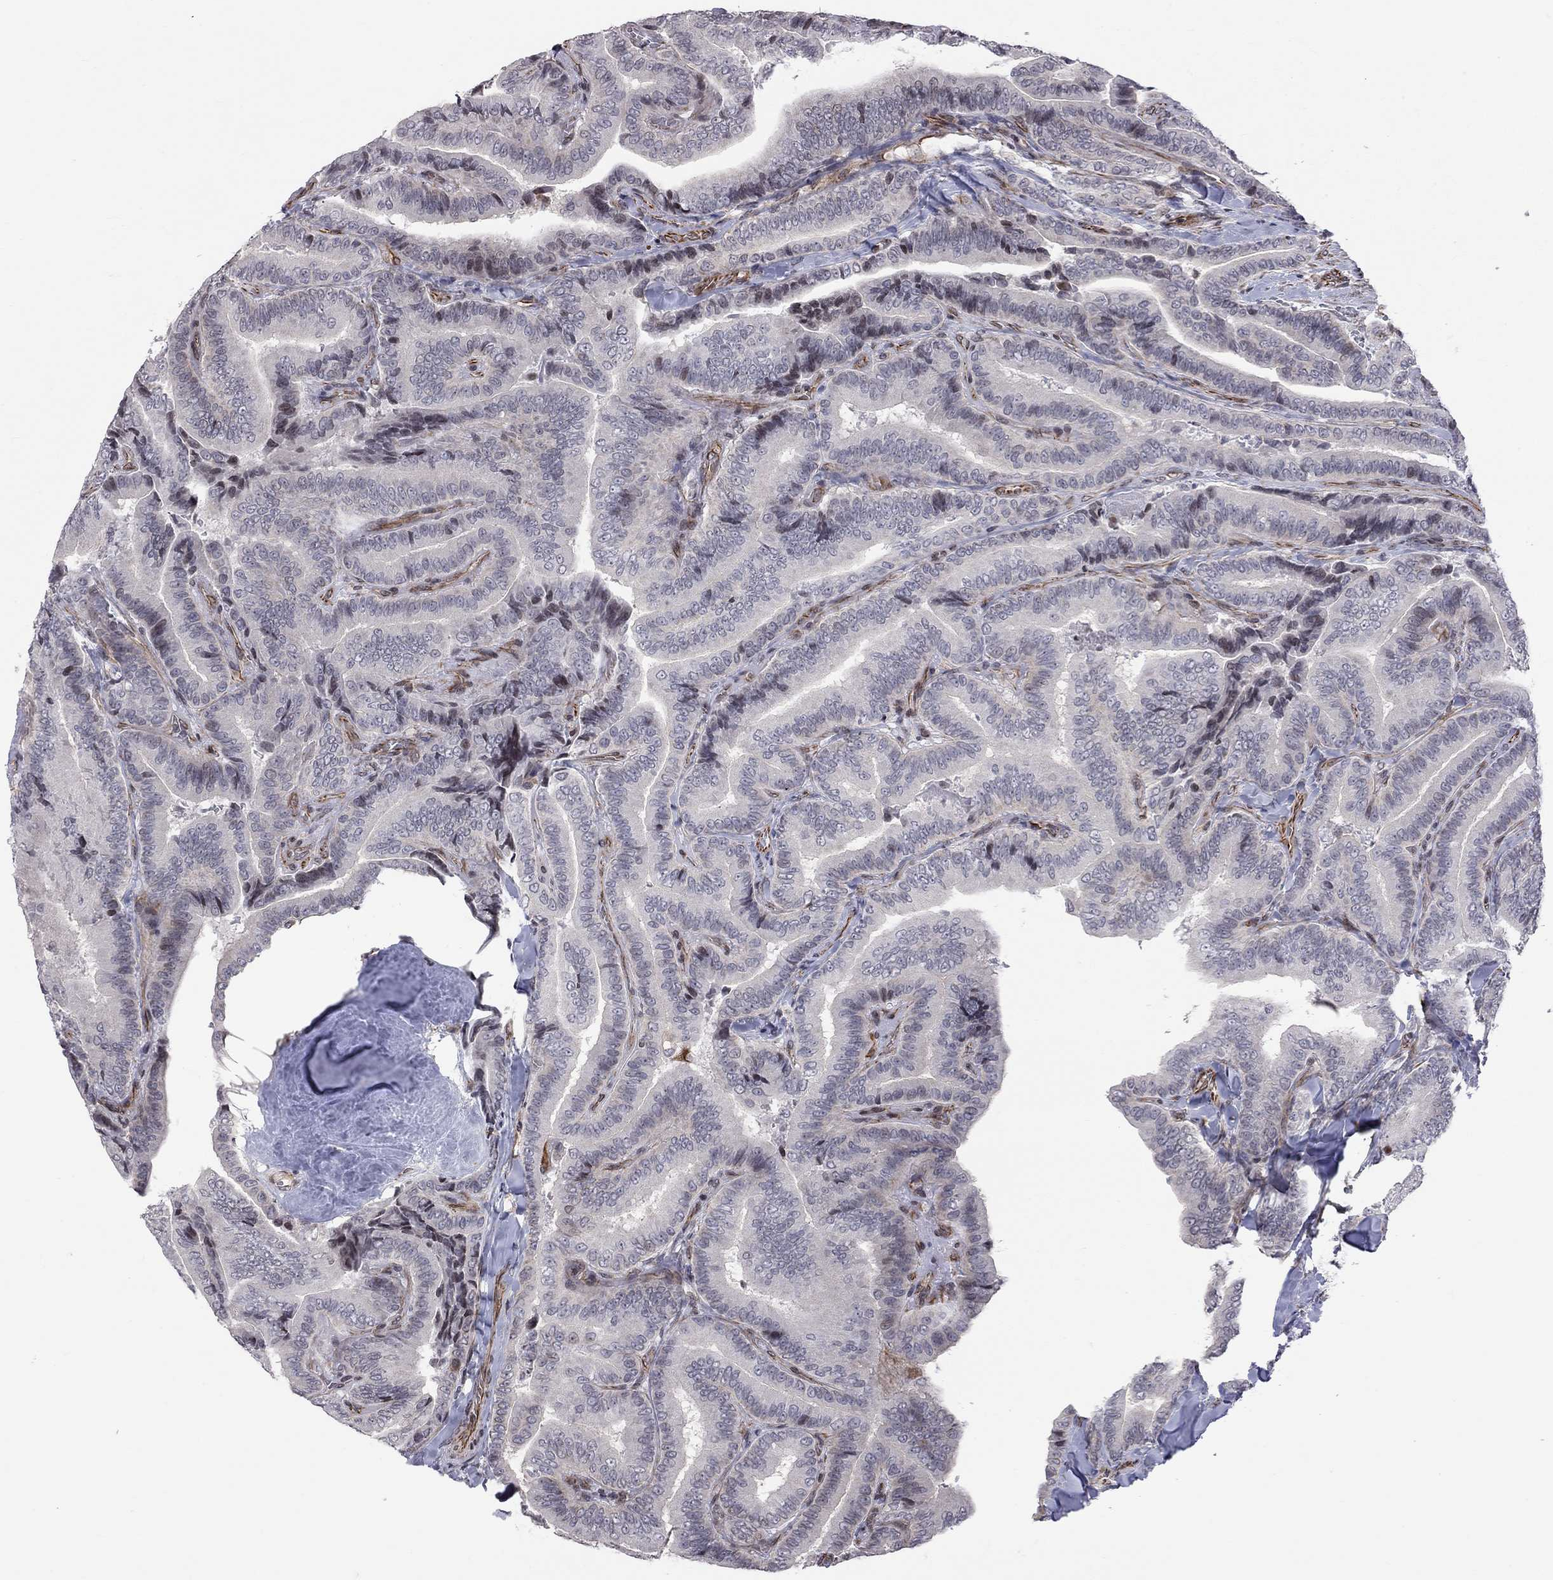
{"staining": {"intensity": "negative", "quantity": "none", "location": "none"}, "tissue": "thyroid cancer", "cell_type": "Tumor cells", "image_type": "cancer", "snomed": [{"axis": "morphology", "description": "Papillary adenocarcinoma, NOS"}, {"axis": "topography", "description": "Thyroid gland"}], "caption": "Immunohistochemical staining of human thyroid cancer (papillary adenocarcinoma) displays no significant staining in tumor cells.", "gene": "MTNR1B", "patient": {"sex": "male", "age": 61}}